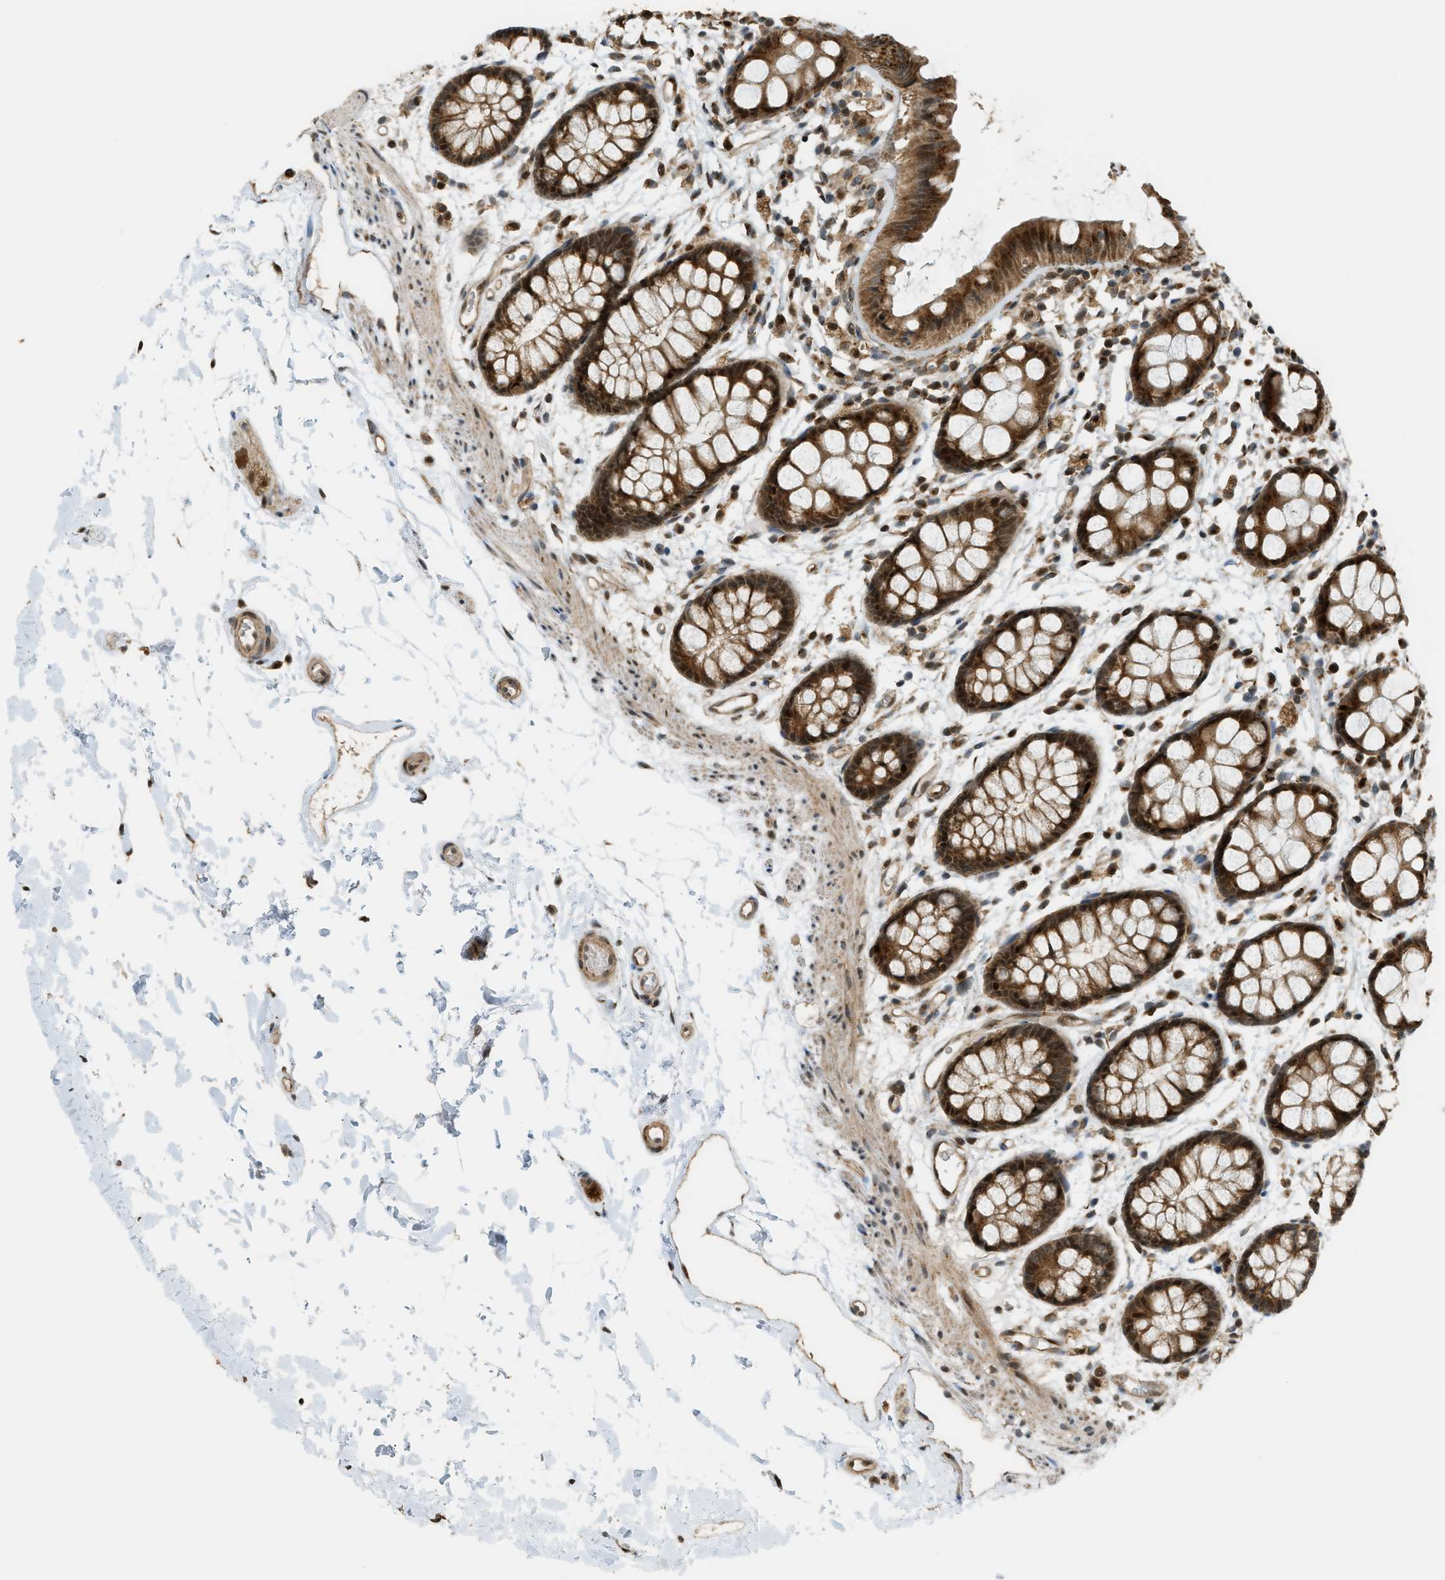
{"staining": {"intensity": "strong", "quantity": ">75%", "location": "cytoplasmic/membranous"}, "tissue": "rectum", "cell_type": "Glandular cells", "image_type": "normal", "snomed": [{"axis": "morphology", "description": "Normal tissue, NOS"}, {"axis": "topography", "description": "Rectum"}], "caption": "DAB immunohistochemical staining of normal rectum demonstrates strong cytoplasmic/membranous protein expression in about >75% of glandular cells. (Brightfield microscopy of DAB IHC at high magnification).", "gene": "CCDC186", "patient": {"sex": "female", "age": 66}}